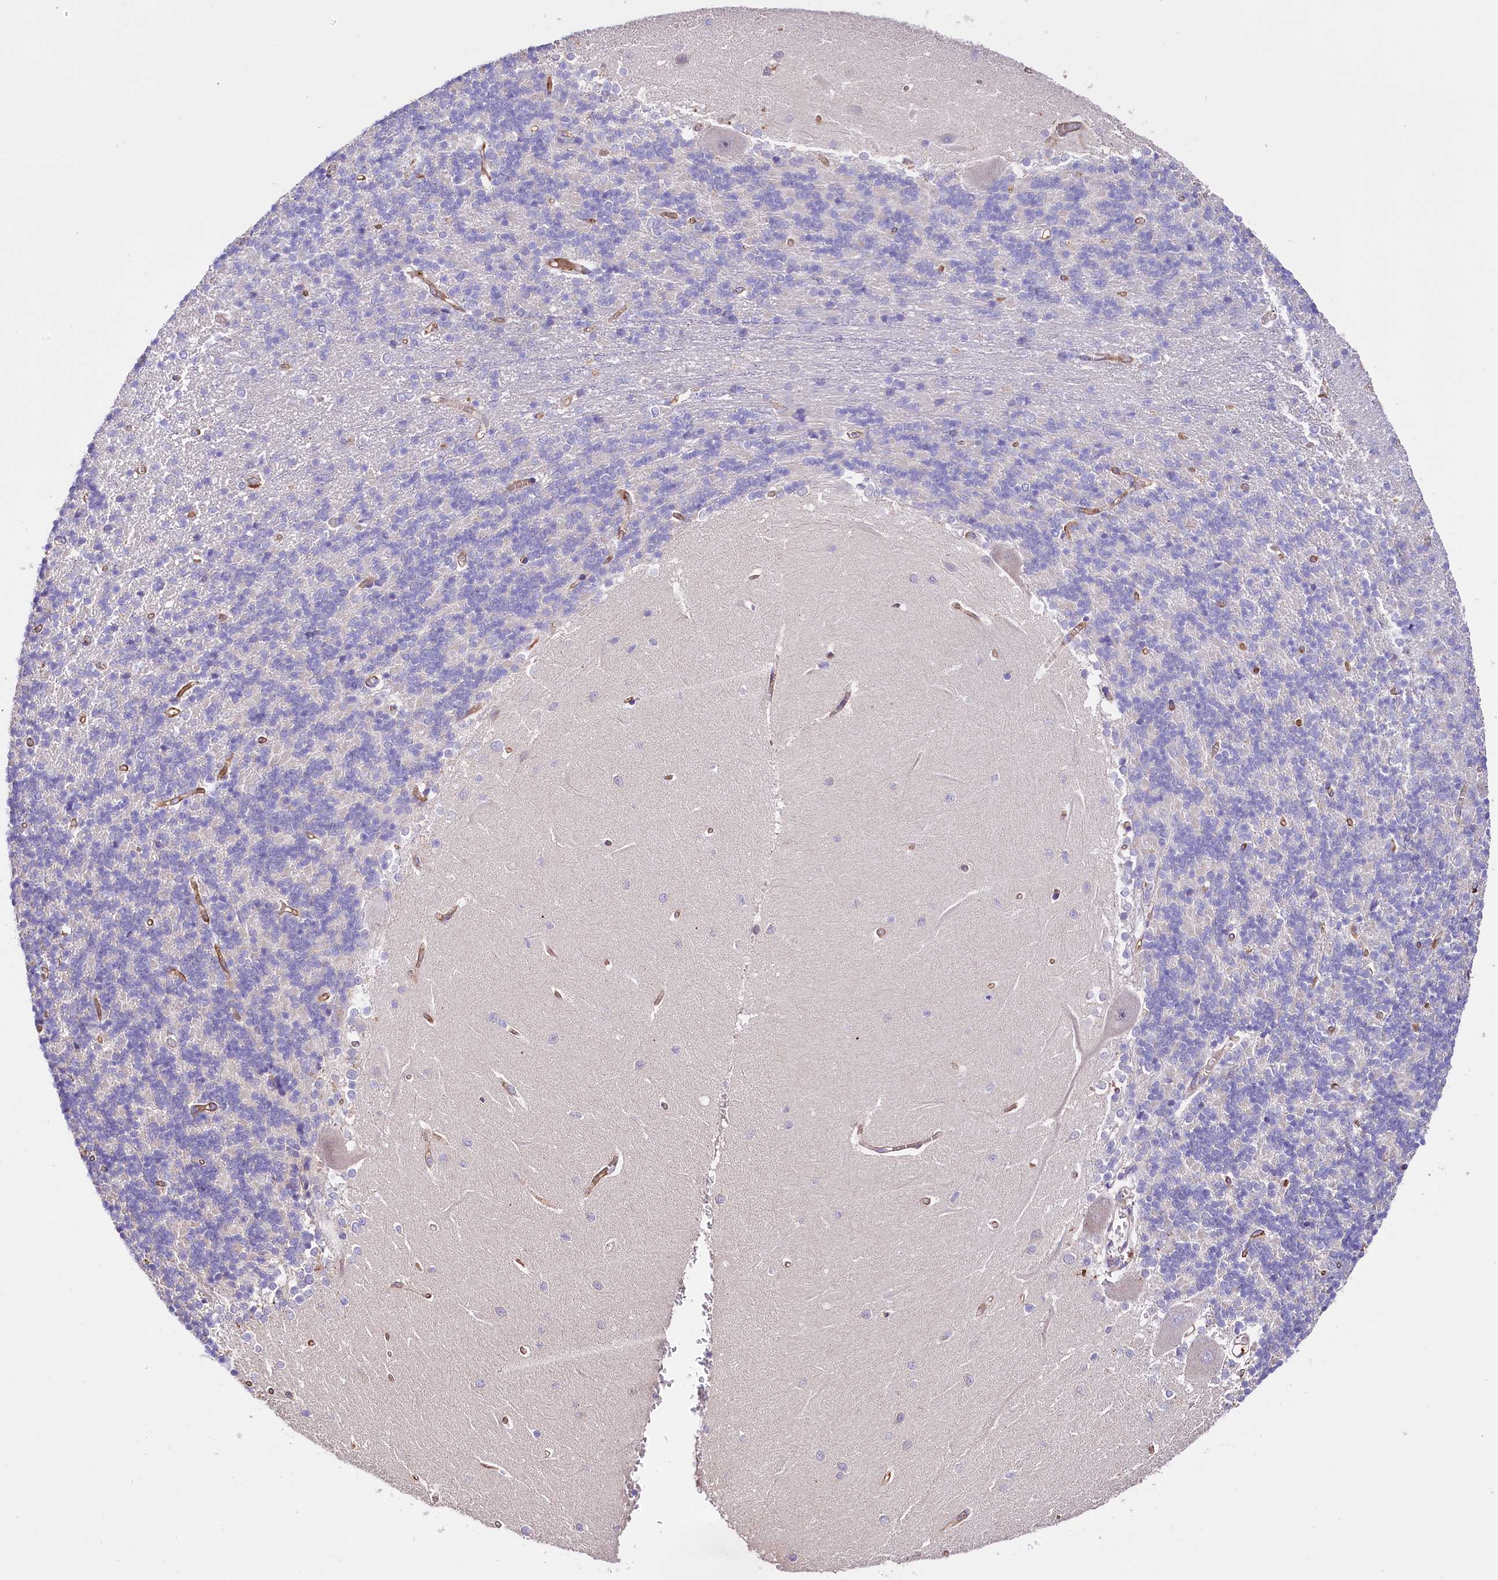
{"staining": {"intensity": "negative", "quantity": "none", "location": "none"}, "tissue": "cerebellum", "cell_type": "Cells in granular layer", "image_type": "normal", "snomed": [{"axis": "morphology", "description": "Normal tissue, NOS"}, {"axis": "topography", "description": "Cerebellum"}], "caption": "Cells in granular layer show no significant staining in unremarkable cerebellum. The staining was performed using DAB to visualize the protein expression in brown, while the nuclei were stained in blue with hematoxylin (Magnification: 20x).", "gene": "SLC7A1", "patient": {"sex": "male", "age": 37}}